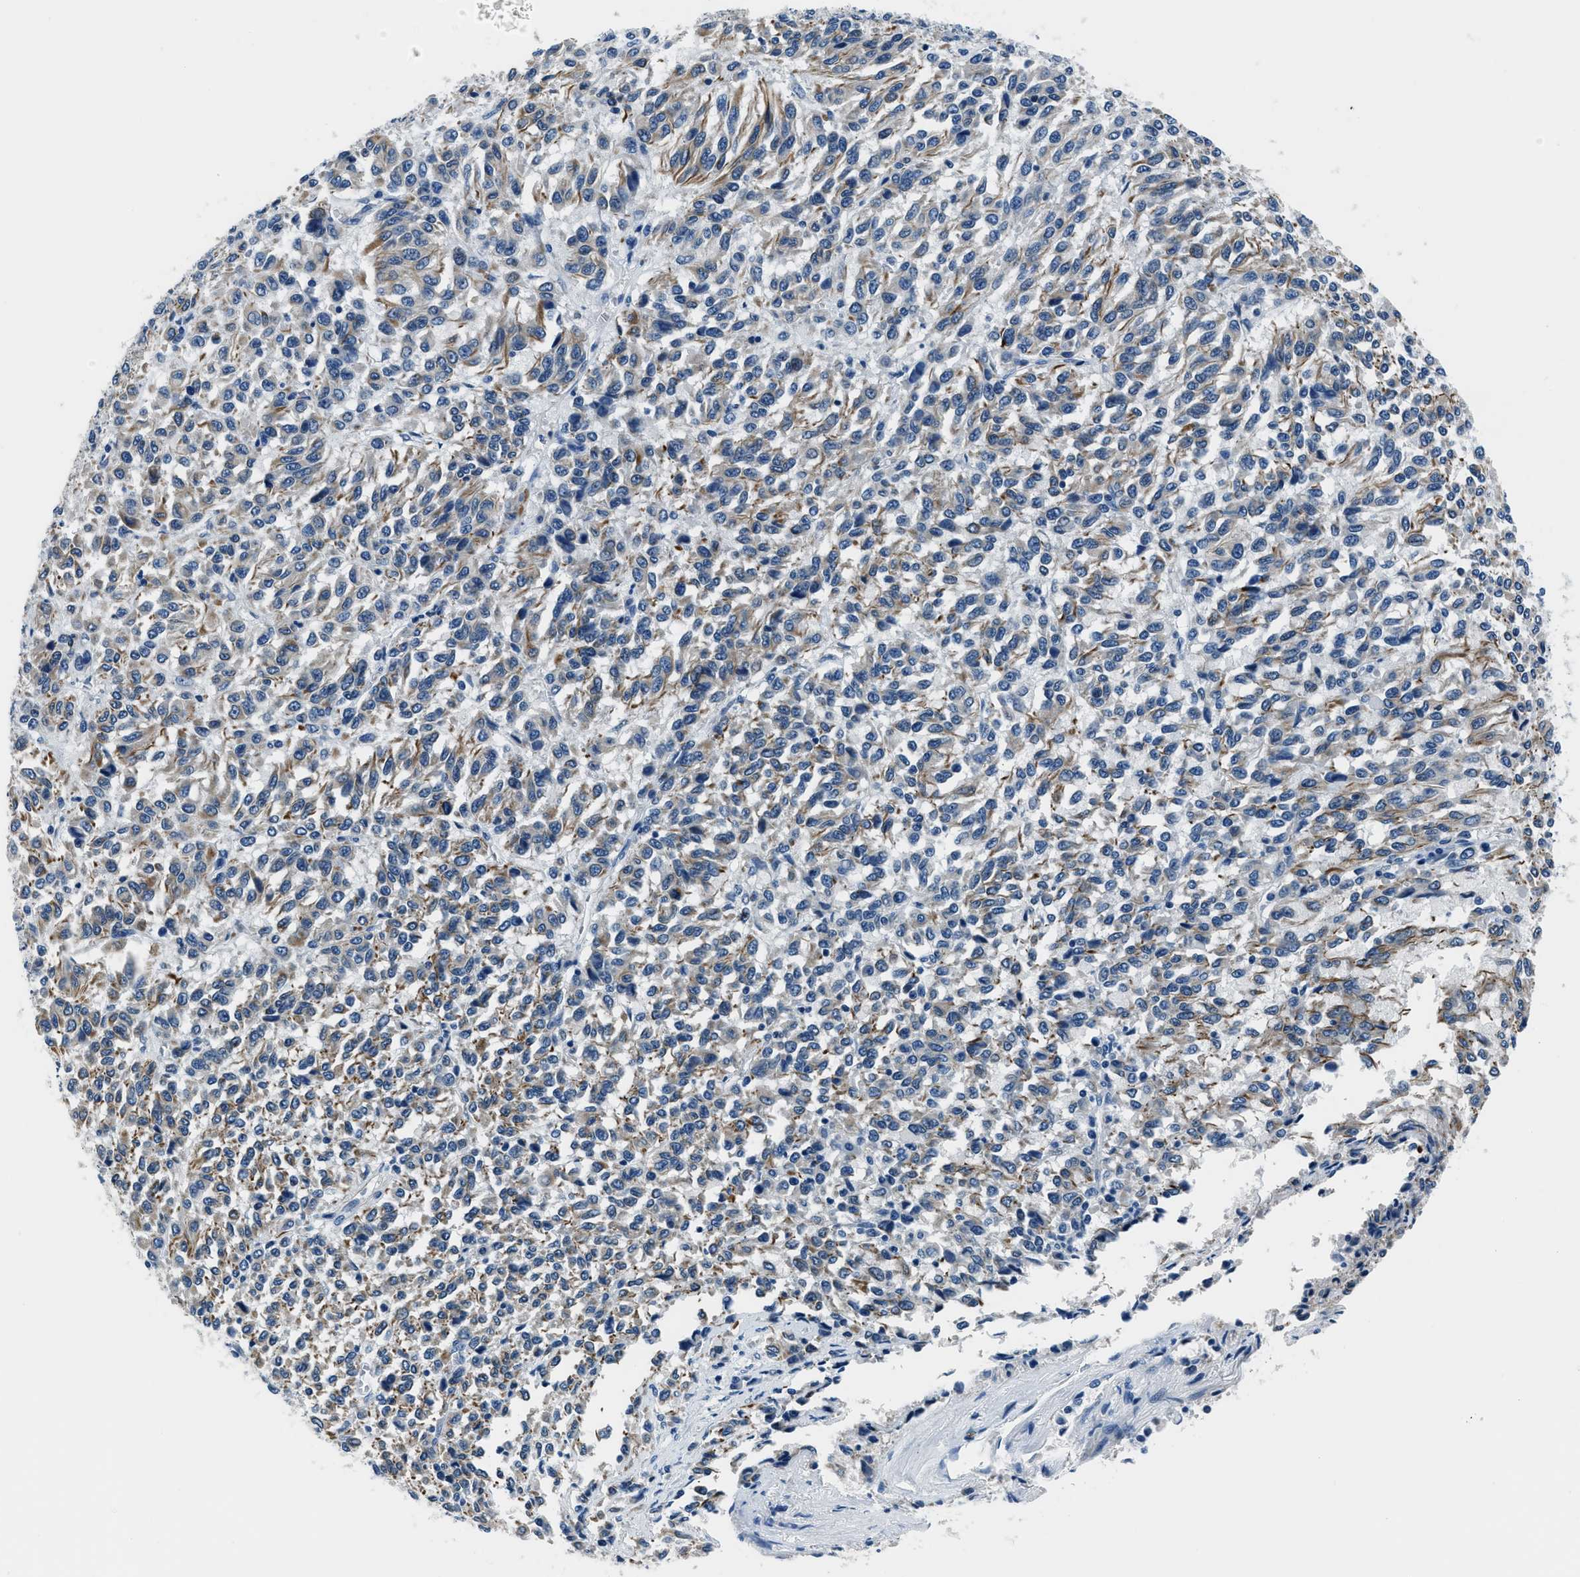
{"staining": {"intensity": "moderate", "quantity": "<25%", "location": "cytoplasmic/membranous"}, "tissue": "melanoma", "cell_type": "Tumor cells", "image_type": "cancer", "snomed": [{"axis": "morphology", "description": "Malignant melanoma, Metastatic site"}, {"axis": "topography", "description": "Lung"}], "caption": "Immunohistochemistry staining of malignant melanoma (metastatic site), which exhibits low levels of moderate cytoplasmic/membranous staining in about <25% of tumor cells indicating moderate cytoplasmic/membranous protein staining. The staining was performed using DAB (3,3'-diaminobenzidine) (brown) for protein detection and nuclei were counterstained in hematoxylin (blue).", "gene": "GJA3", "patient": {"sex": "male", "age": 64}}